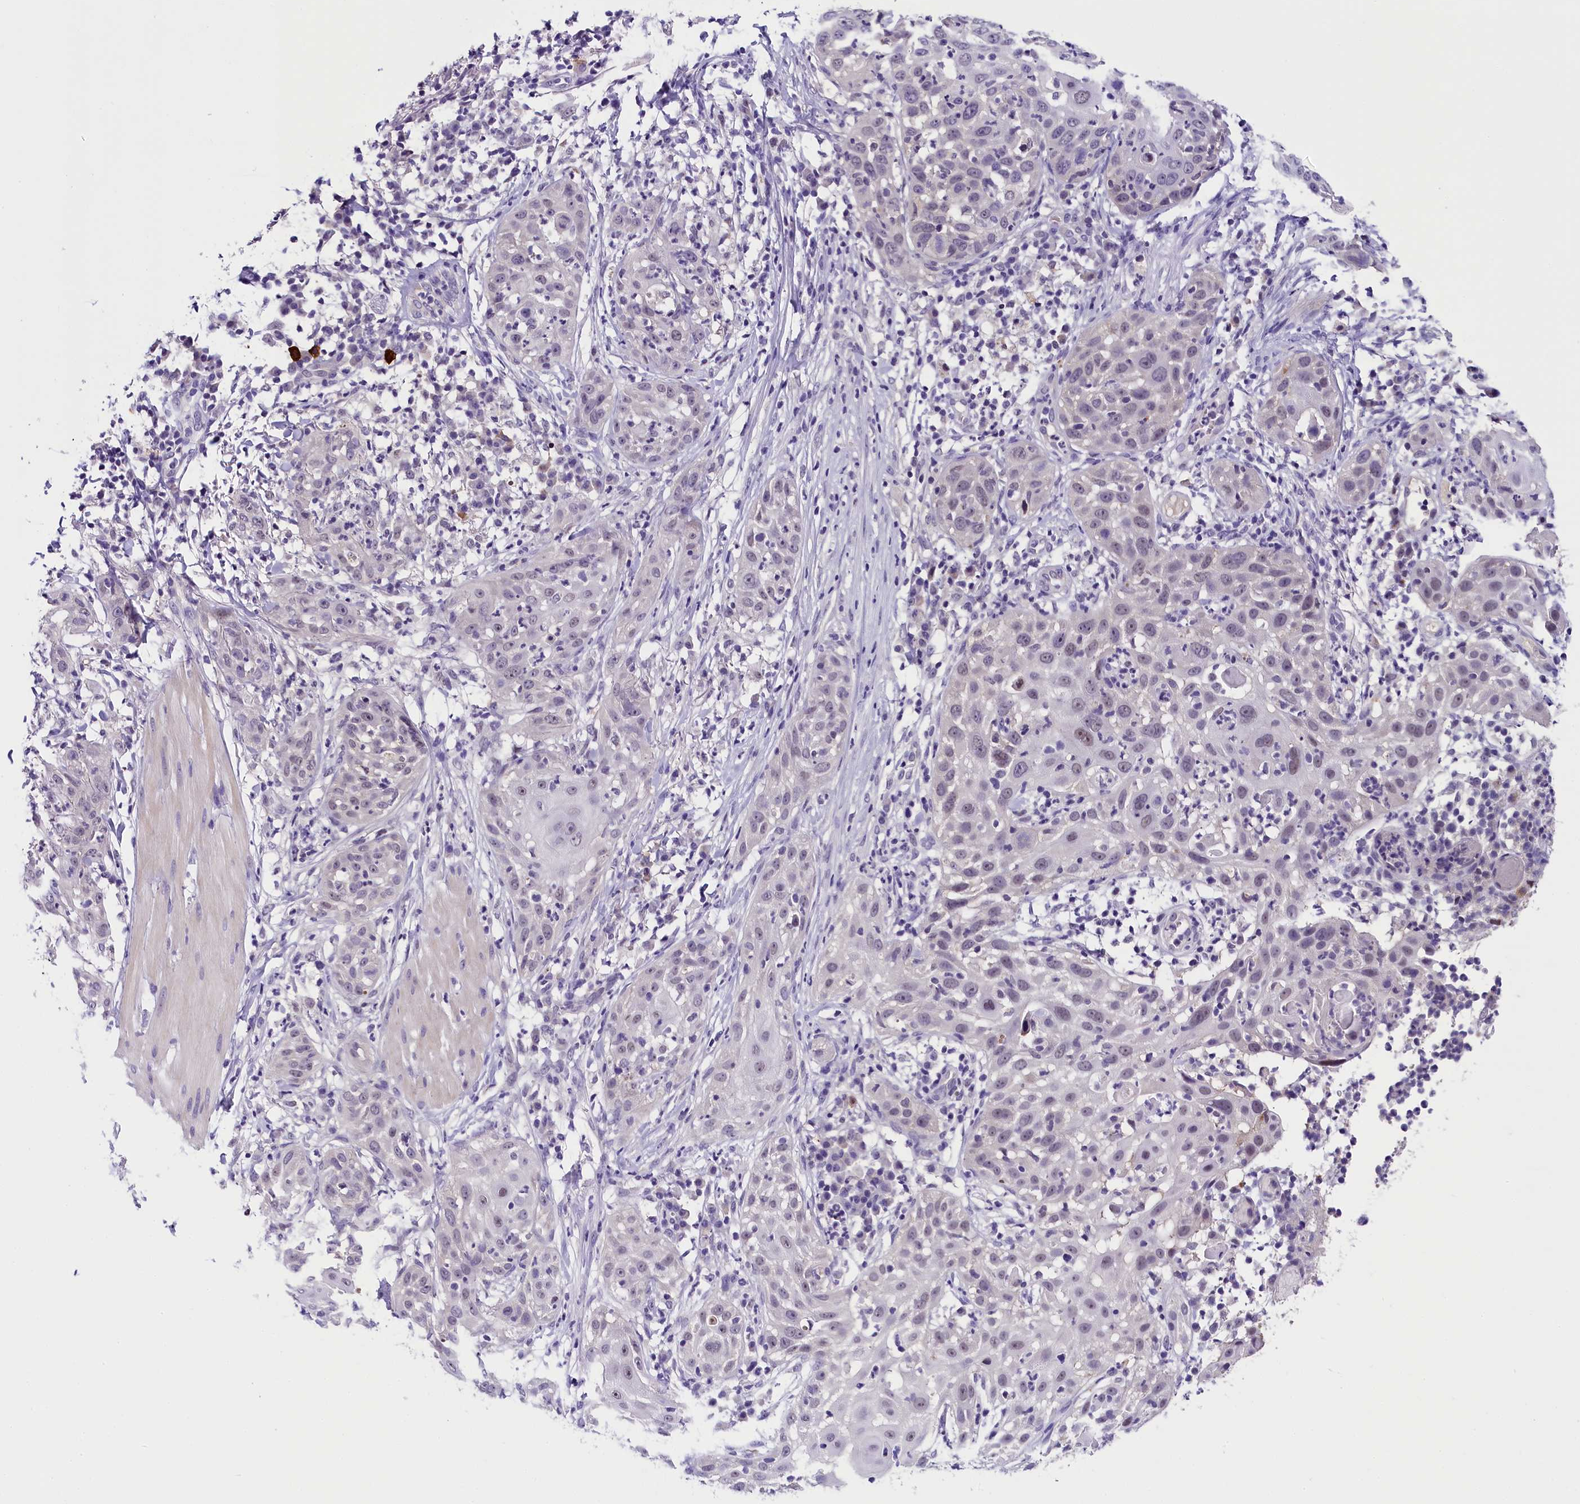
{"staining": {"intensity": "negative", "quantity": "none", "location": "none"}, "tissue": "skin cancer", "cell_type": "Tumor cells", "image_type": "cancer", "snomed": [{"axis": "morphology", "description": "Squamous cell carcinoma, NOS"}, {"axis": "topography", "description": "Skin"}], "caption": "Immunohistochemistry (IHC) image of neoplastic tissue: human skin cancer stained with DAB shows no significant protein expression in tumor cells. (DAB (3,3'-diaminobenzidine) immunohistochemistry (IHC), high magnification).", "gene": "IQCN", "patient": {"sex": "female", "age": 44}}